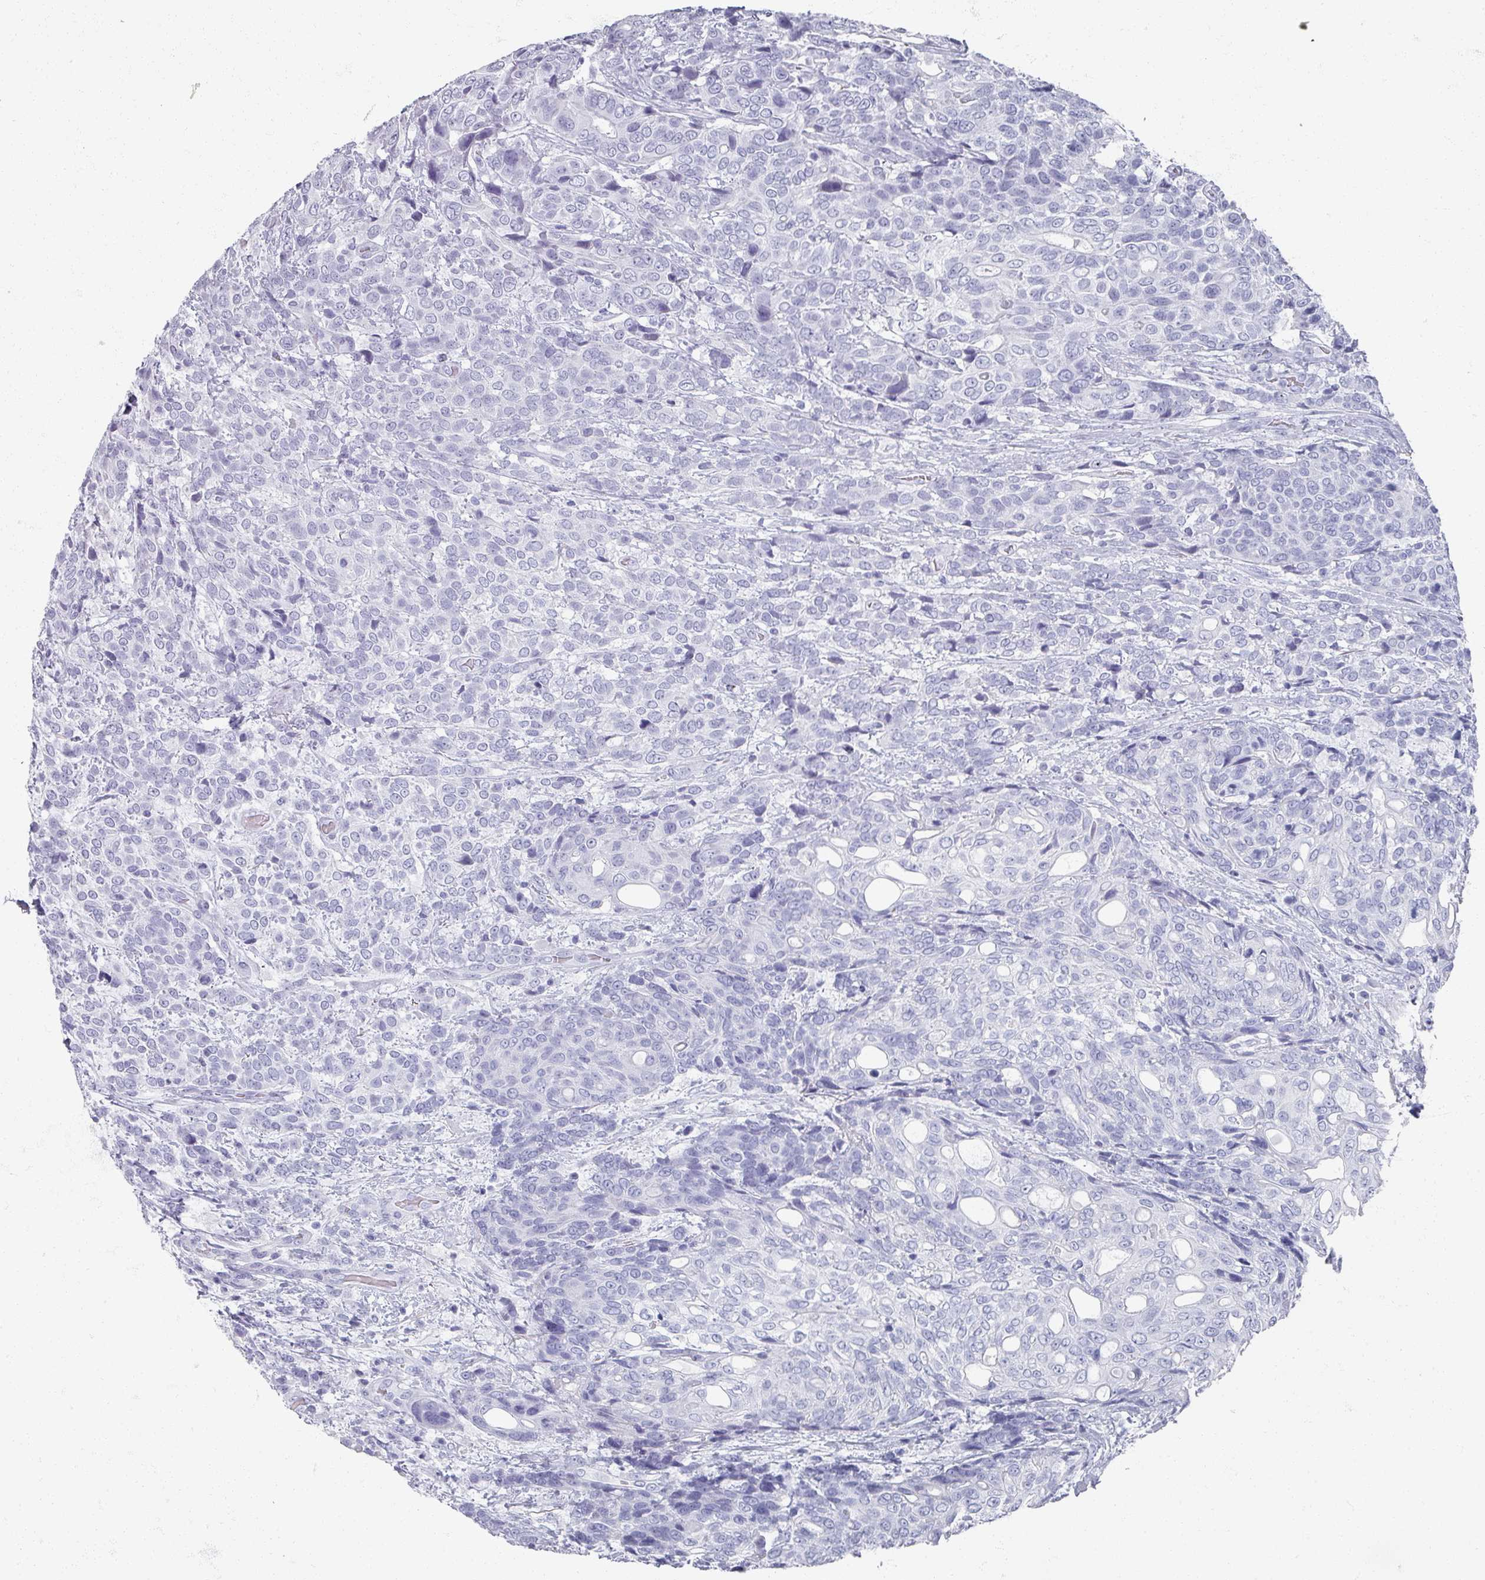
{"staining": {"intensity": "negative", "quantity": "none", "location": "none"}, "tissue": "urothelial cancer", "cell_type": "Tumor cells", "image_type": "cancer", "snomed": [{"axis": "morphology", "description": "Urothelial carcinoma, High grade"}, {"axis": "topography", "description": "Urinary bladder"}], "caption": "Immunohistochemical staining of human urothelial carcinoma (high-grade) shows no significant staining in tumor cells.", "gene": "OMG", "patient": {"sex": "female", "age": 70}}